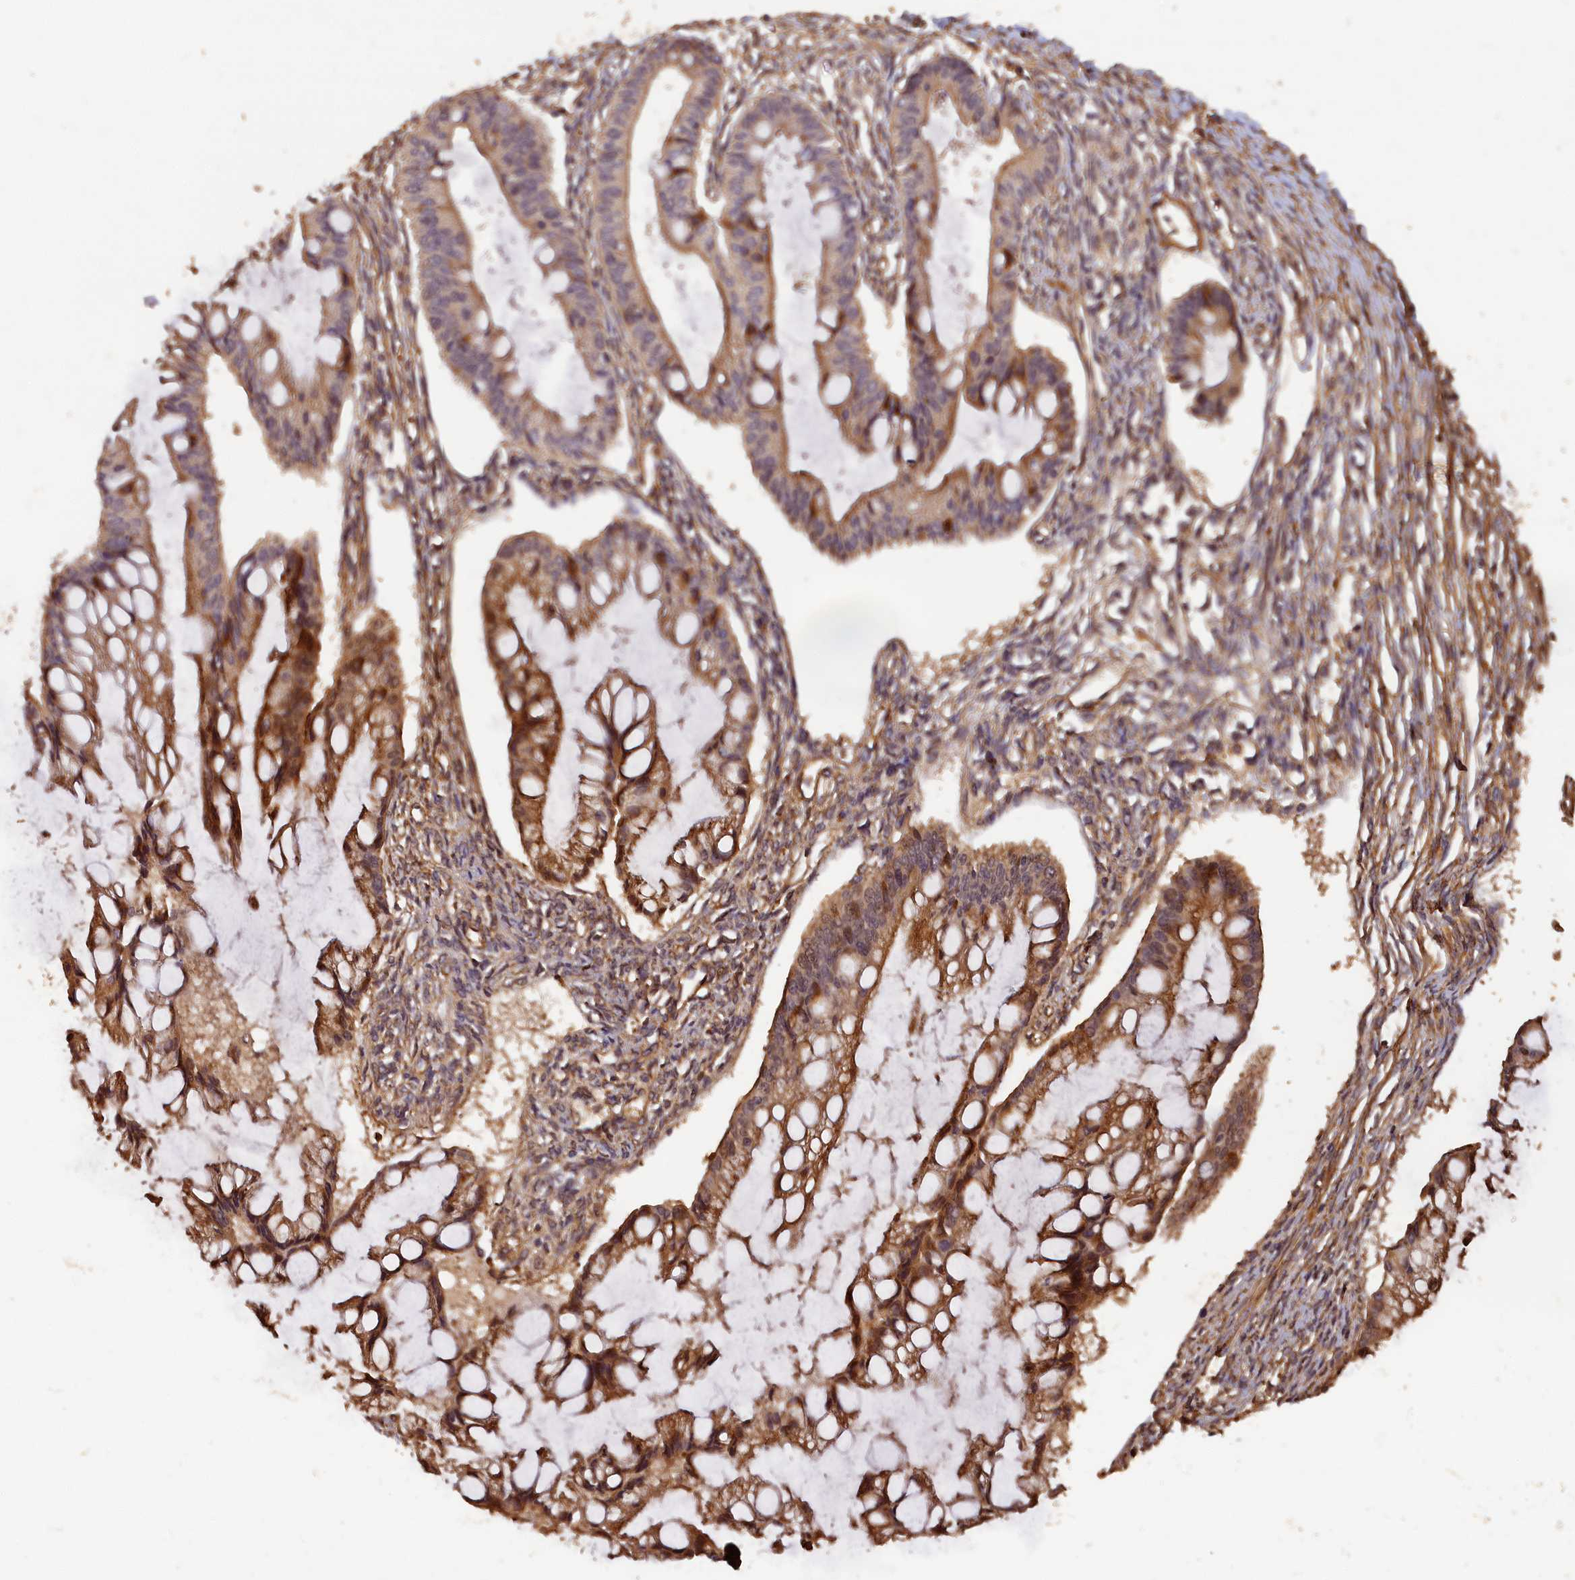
{"staining": {"intensity": "moderate", "quantity": "25%-75%", "location": "cytoplasmic/membranous"}, "tissue": "ovarian cancer", "cell_type": "Tumor cells", "image_type": "cancer", "snomed": [{"axis": "morphology", "description": "Cystadenocarcinoma, mucinous, NOS"}, {"axis": "topography", "description": "Ovary"}], "caption": "IHC histopathology image of neoplastic tissue: mucinous cystadenocarcinoma (ovarian) stained using immunohistochemistry demonstrates medium levels of moderate protein expression localized specifically in the cytoplasmic/membranous of tumor cells, appearing as a cytoplasmic/membranous brown color.", "gene": "MMP15", "patient": {"sex": "female", "age": 73}}